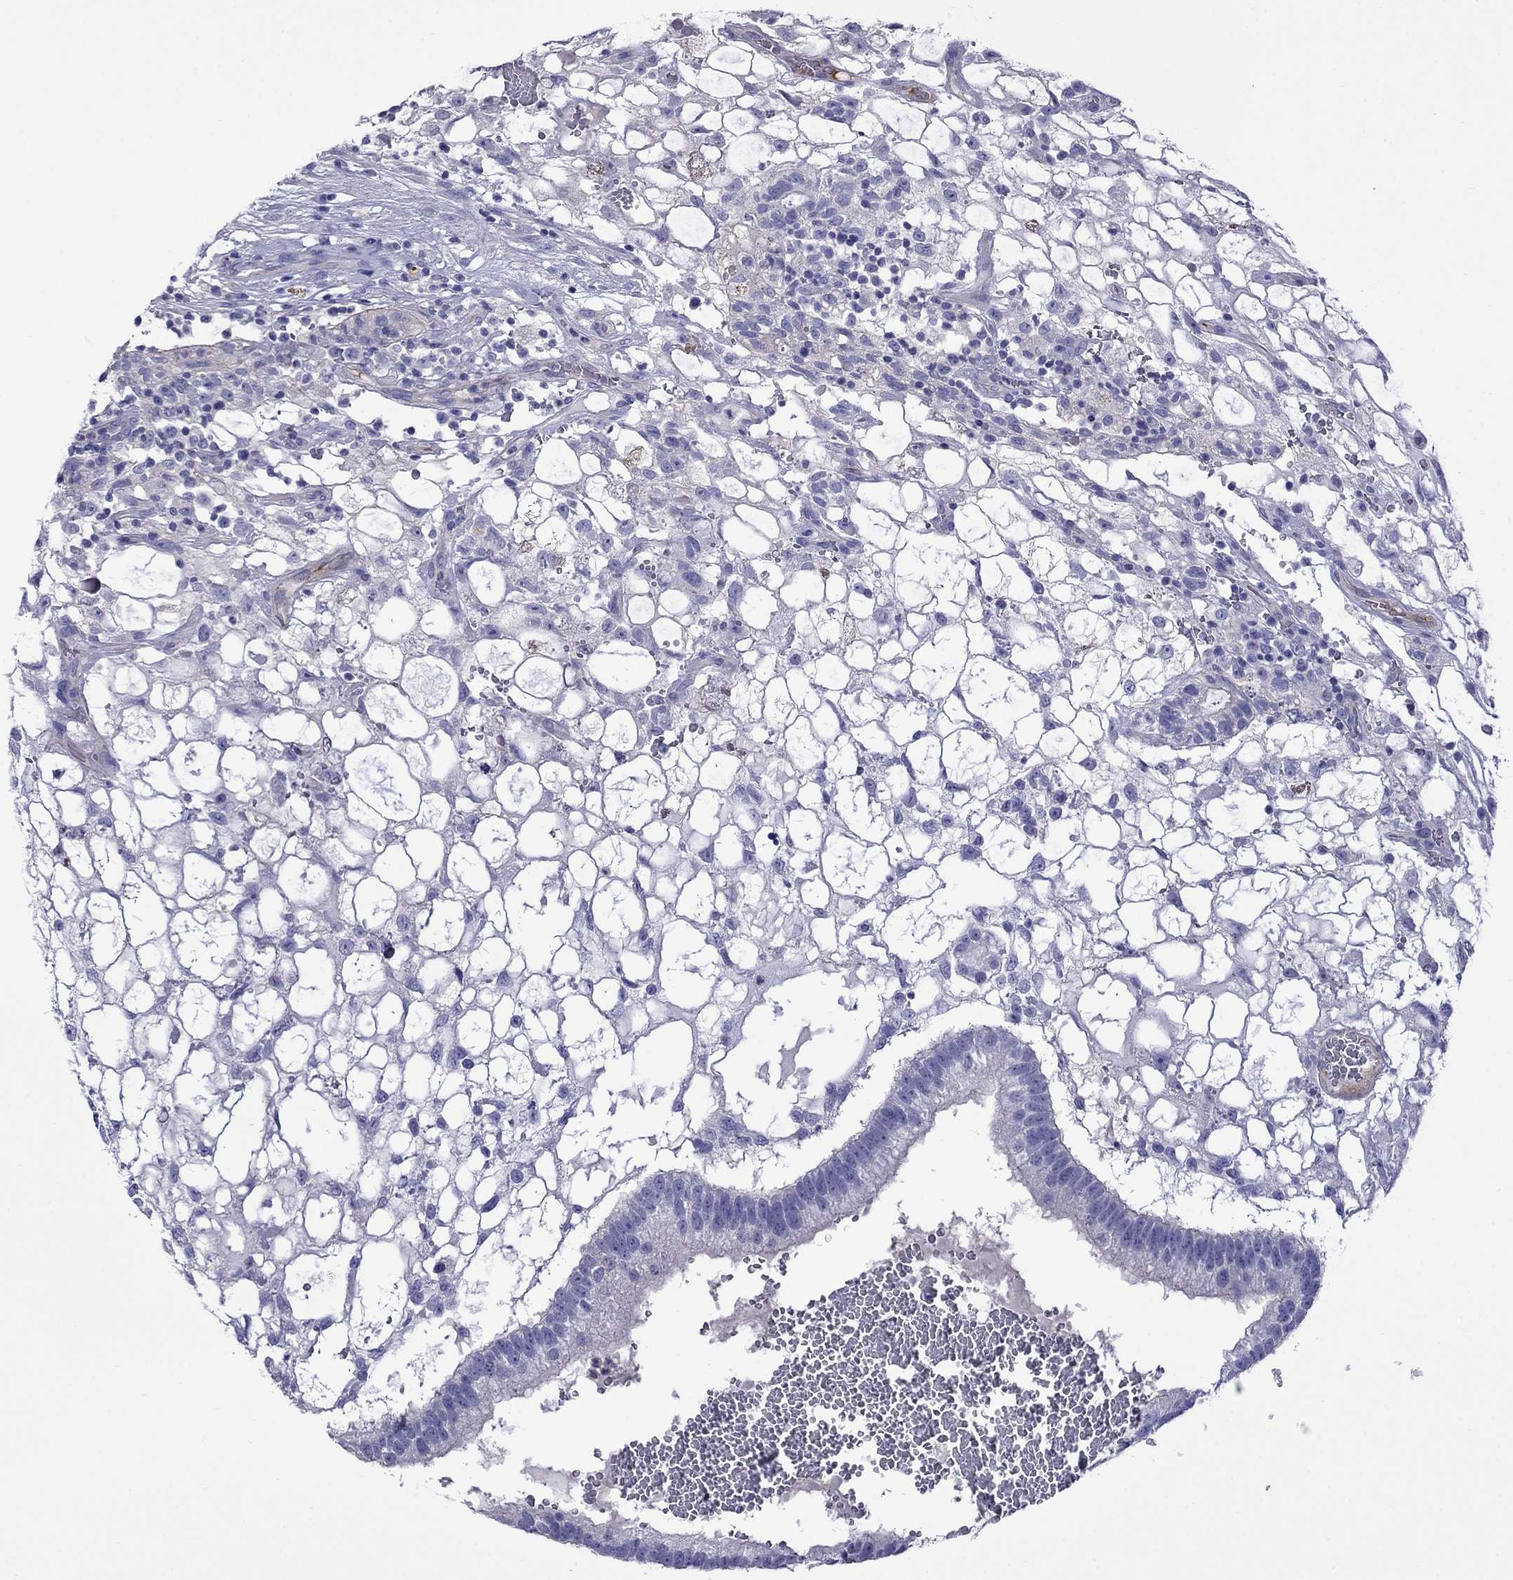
{"staining": {"intensity": "negative", "quantity": "none", "location": "none"}, "tissue": "testis cancer", "cell_type": "Tumor cells", "image_type": "cancer", "snomed": [{"axis": "morphology", "description": "Normal tissue, NOS"}, {"axis": "morphology", "description": "Carcinoma, Embryonal, NOS"}, {"axis": "topography", "description": "Testis"}, {"axis": "topography", "description": "Epididymis"}], "caption": "Tumor cells are negative for protein expression in human testis embryonal carcinoma.", "gene": "STAR", "patient": {"sex": "male", "age": 32}}